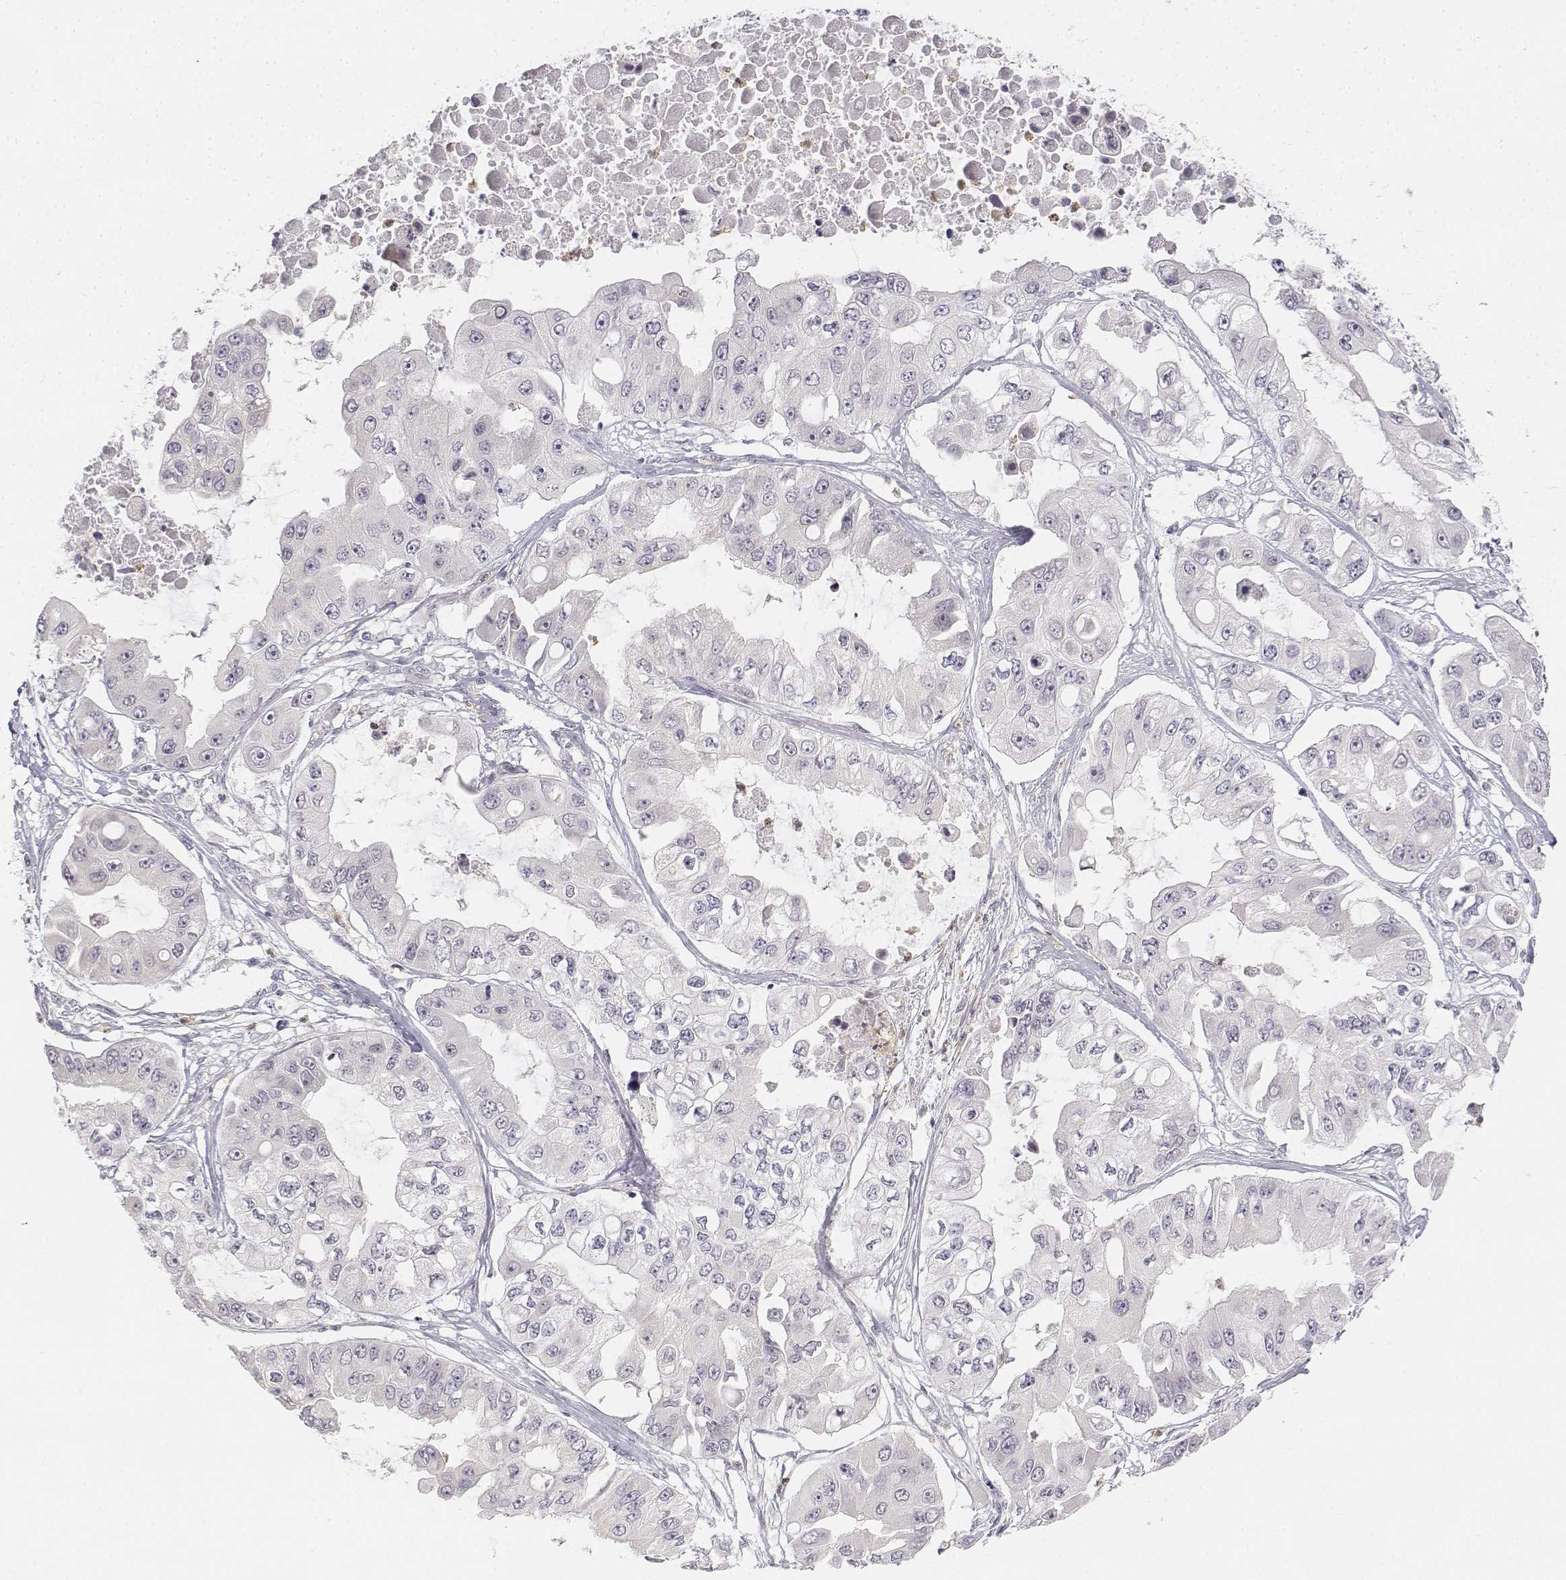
{"staining": {"intensity": "negative", "quantity": "none", "location": "none"}, "tissue": "ovarian cancer", "cell_type": "Tumor cells", "image_type": "cancer", "snomed": [{"axis": "morphology", "description": "Cystadenocarcinoma, serous, NOS"}, {"axis": "topography", "description": "Ovary"}], "caption": "A micrograph of human ovarian serous cystadenocarcinoma is negative for staining in tumor cells.", "gene": "GLIPR1L2", "patient": {"sex": "female", "age": 56}}